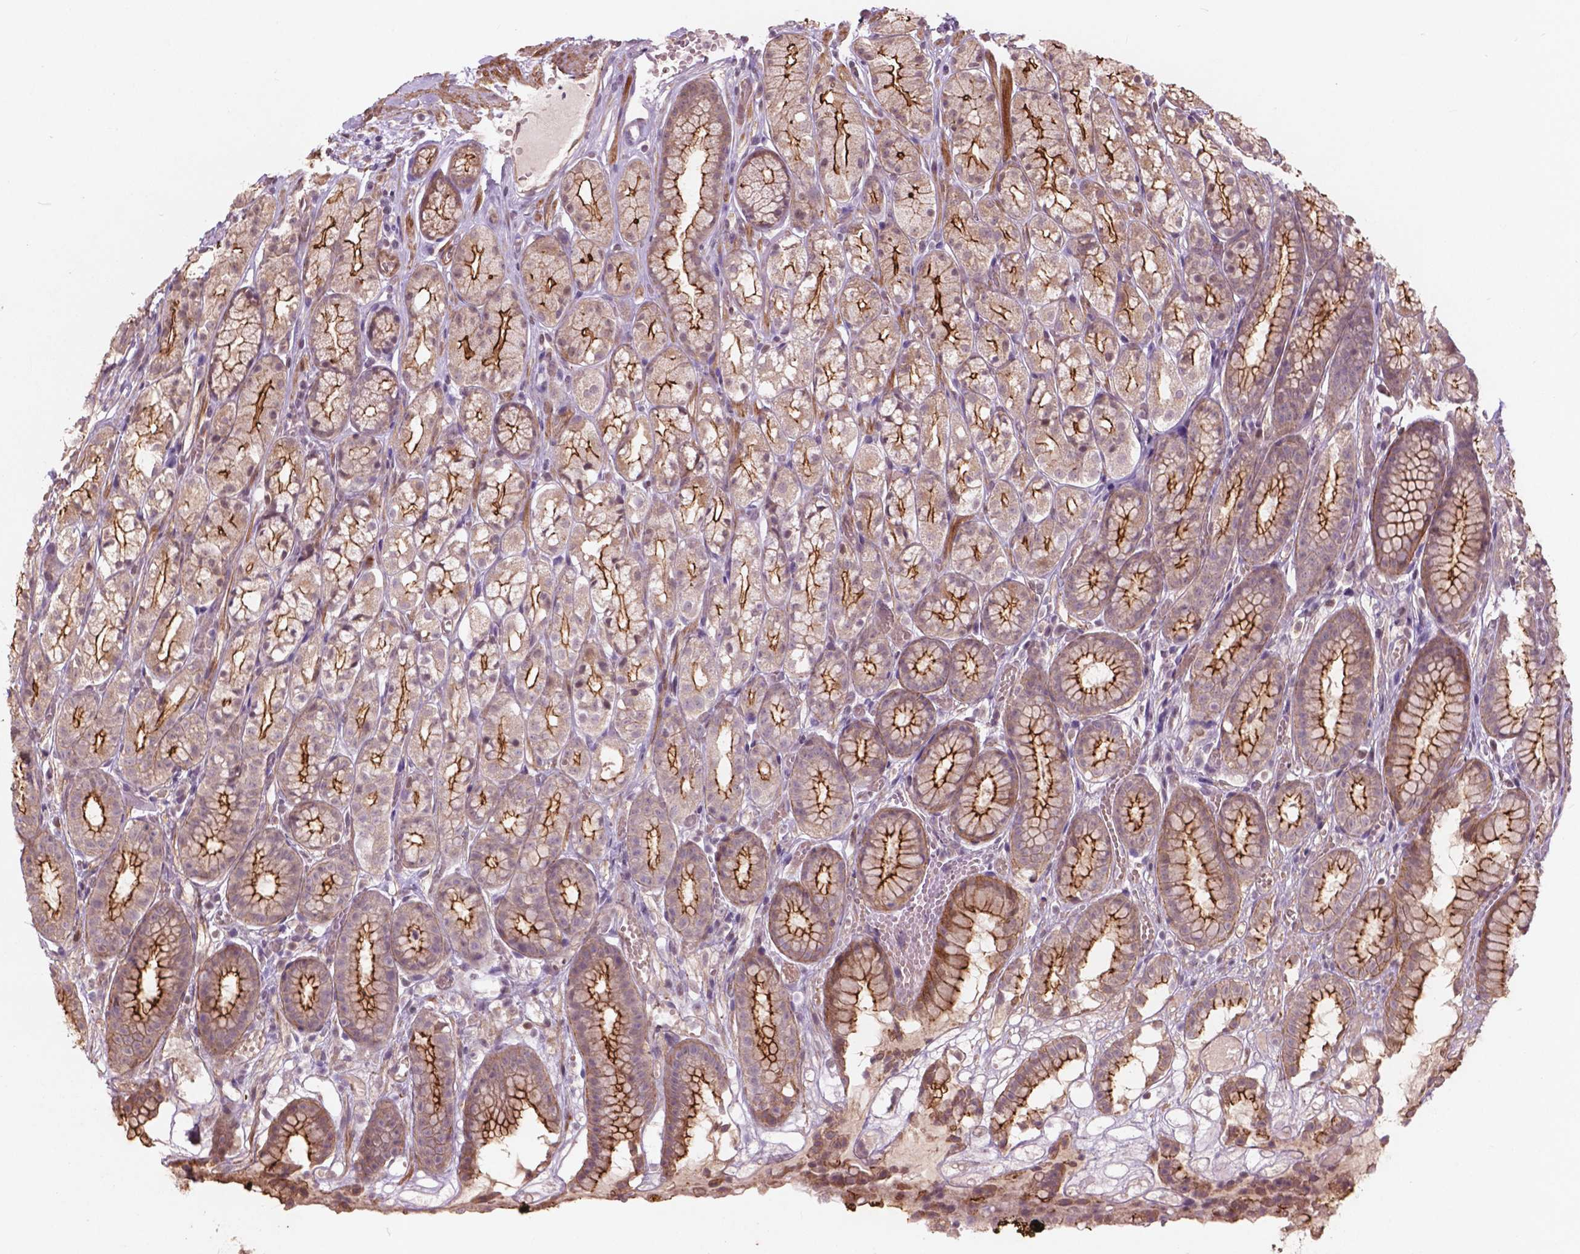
{"staining": {"intensity": "strong", "quantity": "25%-75%", "location": "cytoplasmic/membranous"}, "tissue": "stomach", "cell_type": "Glandular cells", "image_type": "normal", "snomed": [{"axis": "morphology", "description": "Normal tissue, NOS"}, {"axis": "topography", "description": "Stomach"}], "caption": "This photomicrograph exhibits unremarkable stomach stained with immunohistochemistry (IHC) to label a protein in brown. The cytoplasmic/membranous of glandular cells show strong positivity for the protein. Nuclei are counter-stained blue.", "gene": "RFPL4B", "patient": {"sex": "male", "age": 70}}